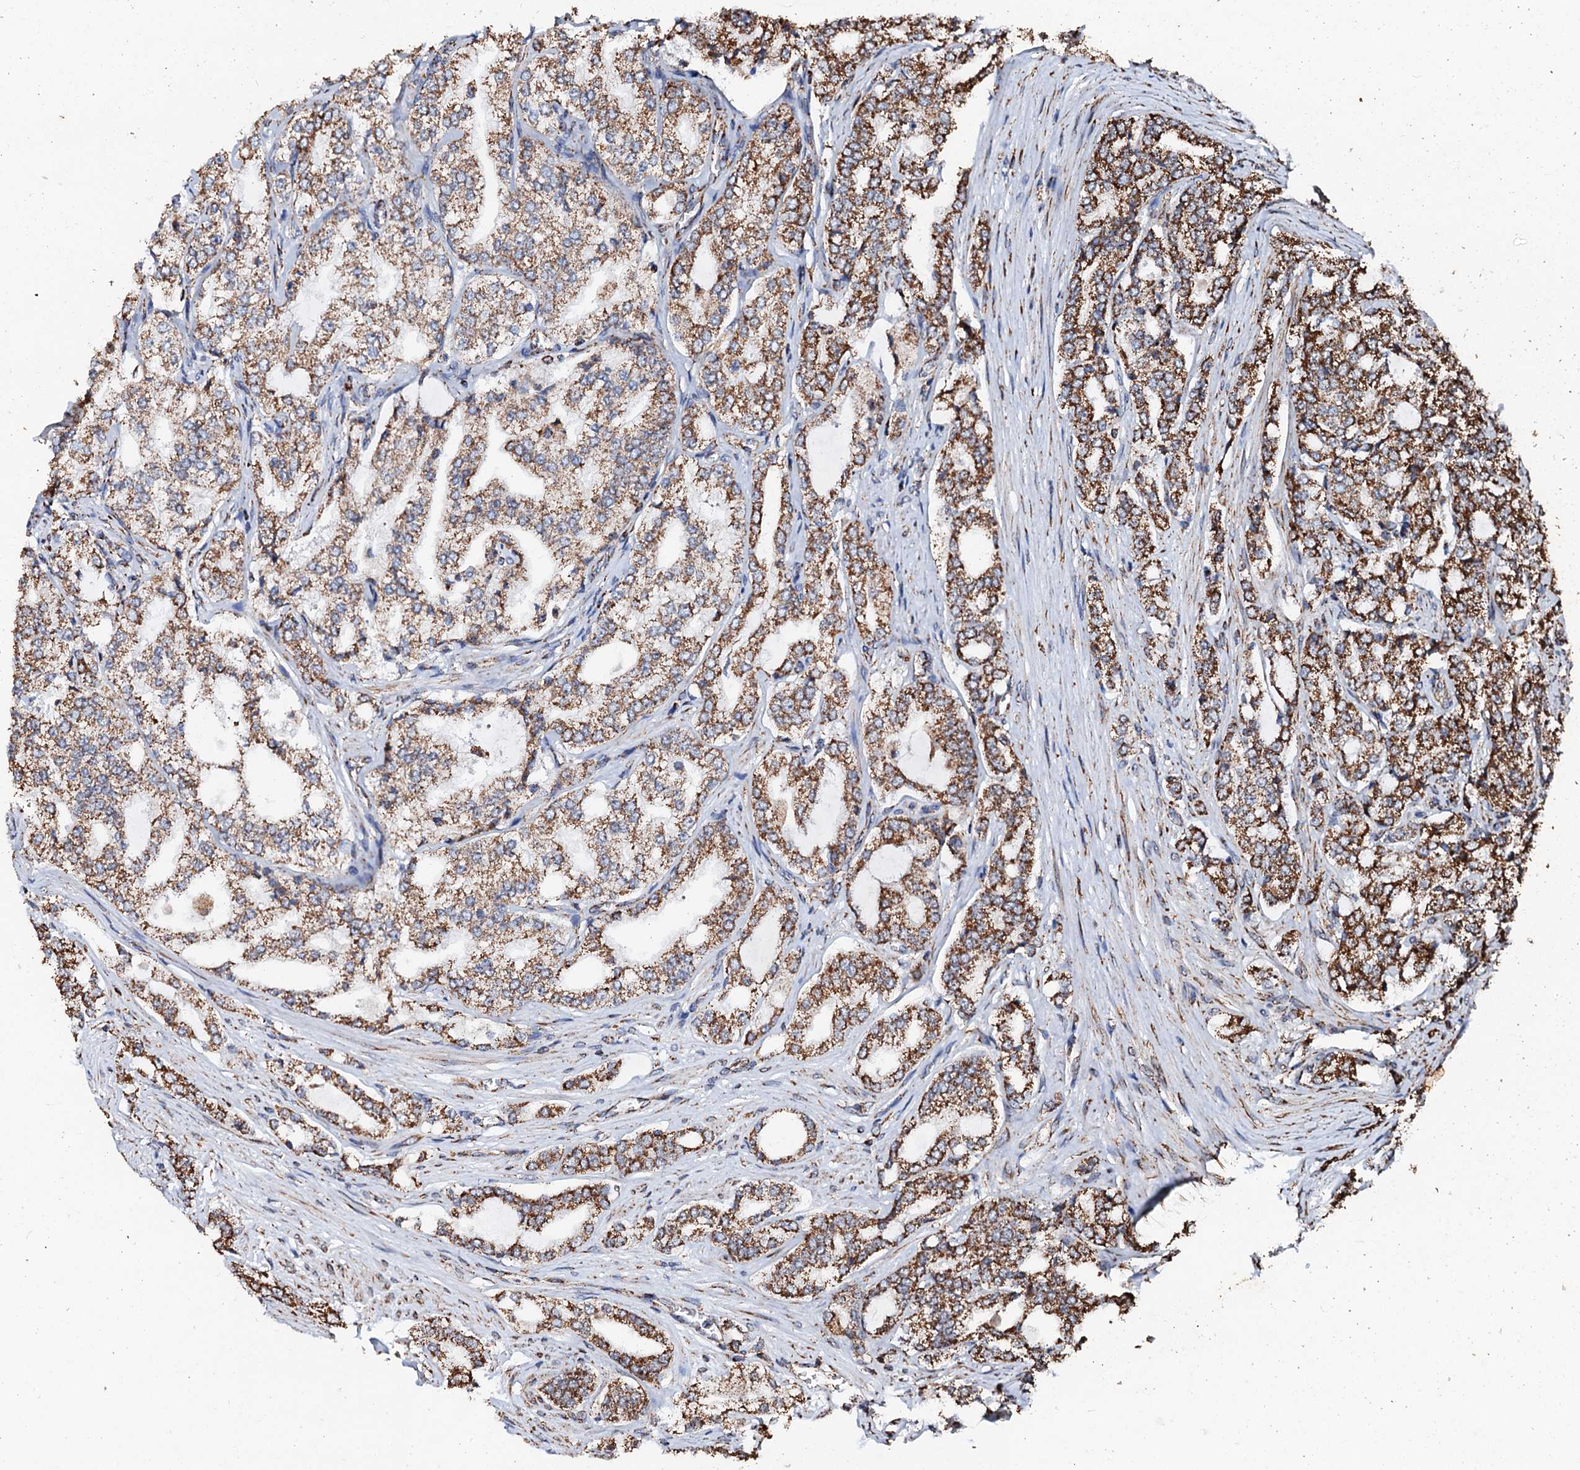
{"staining": {"intensity": "moderate", "quantity": ">75%", "location": "cytoplasmic/membranous"}, "tissue": "prostate cancer", "cell_type": "Tumor cells", "image_type": "cancer", "snomed": [{"axis": "morphology", "description": "Adenocarcinoma, High grade"}, {"axis": "topography", "description": "Prostate"}], "caption": "The photomicrograph demonstrates staining of prostate cancer, revealing moderate cytoplasmic/membranous protein staining (brown color) within tumor cells.", "gene": "SECISBP2L", "patient": {"sex": "male", "age": 64}}